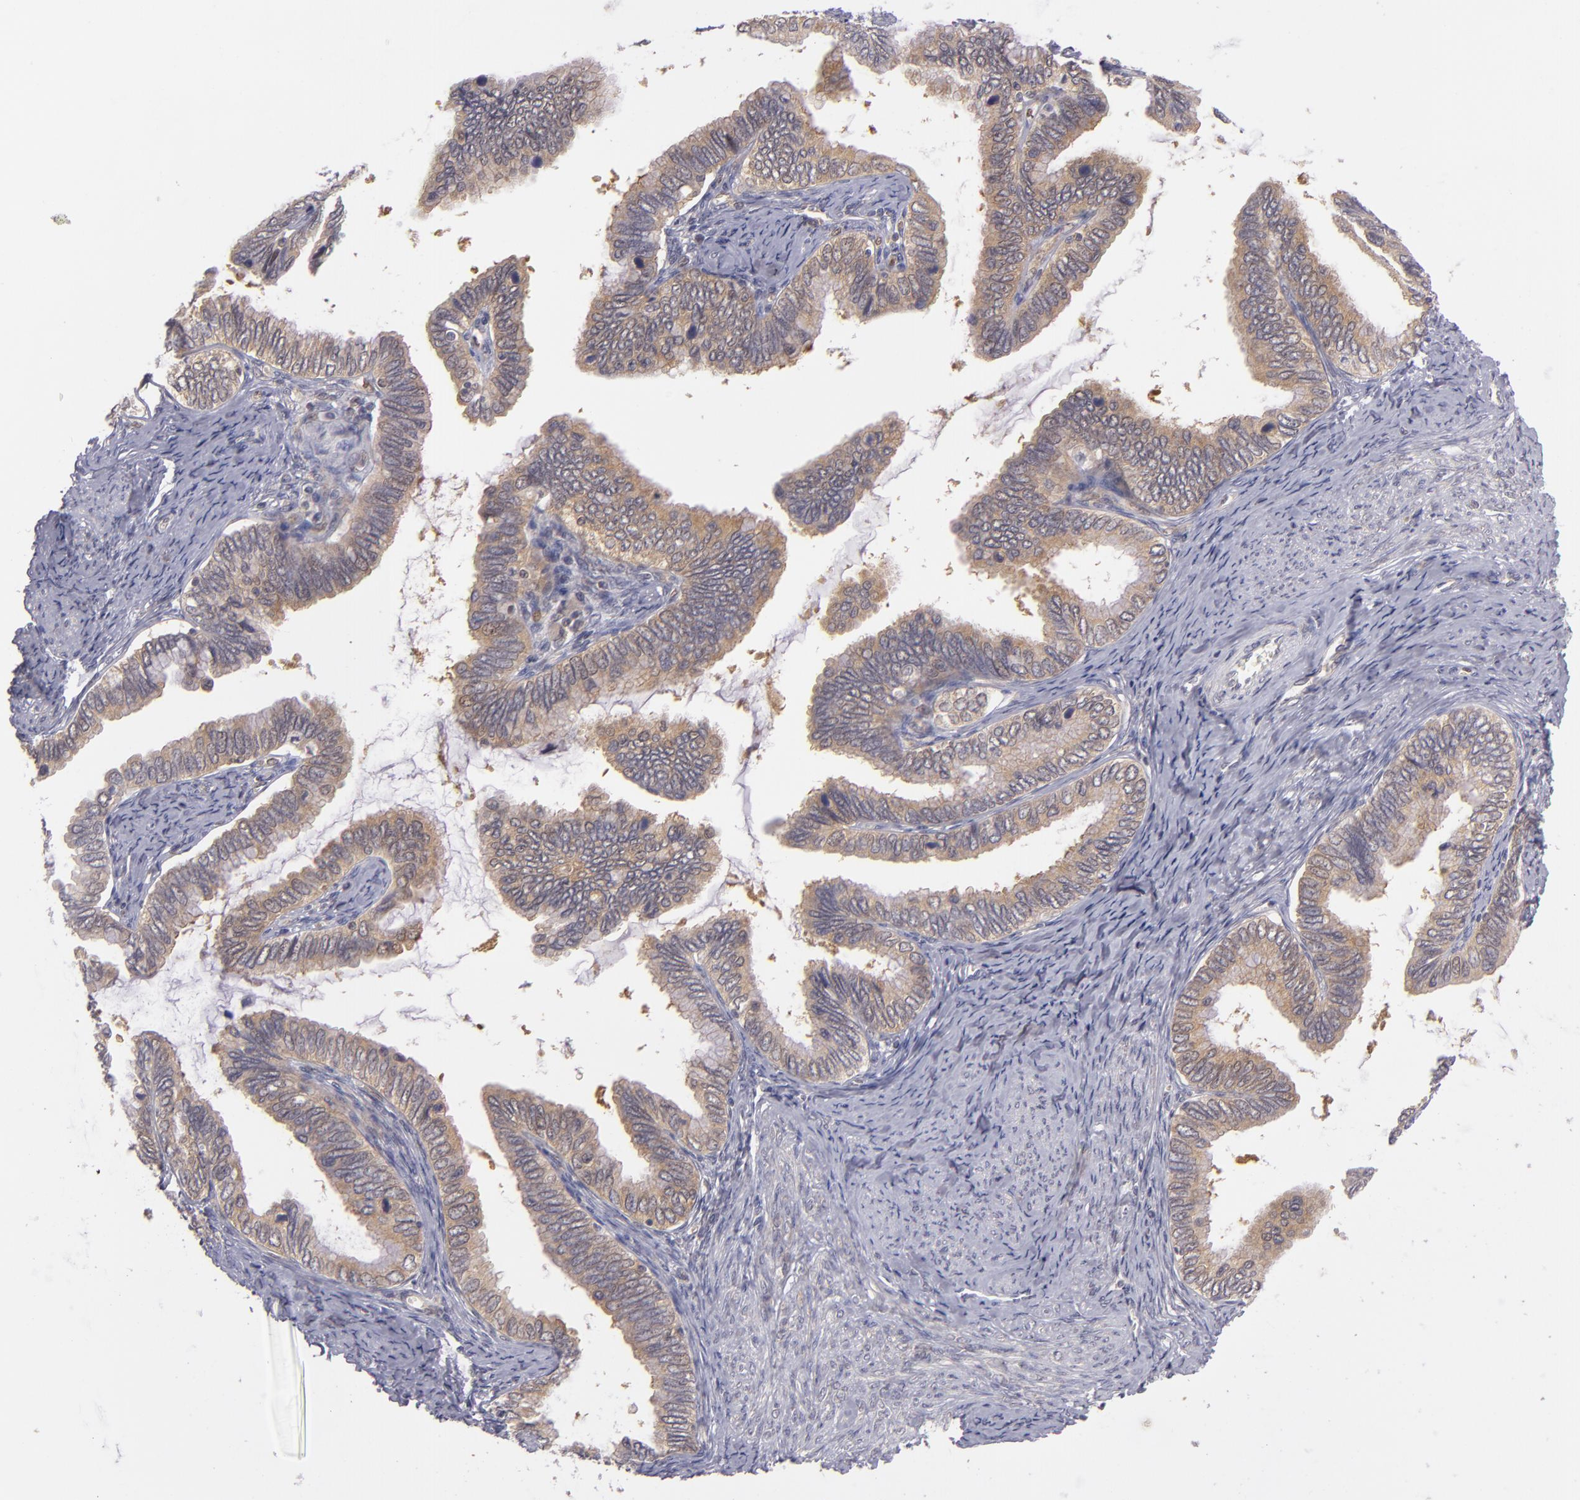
{"staining": {"intensity": "moderate", "quantity": ">75%", "location": "cytoplasmic/membranous"}, "tissue": "cervical cancer", "cell_type": "Tumor cells", "image_type": "cancer", "snomed": [{"axis": "morphology", "description": "Adenocarcinoma, NOS"}, {"axis": "topography", "description": "Cervix"}], "caption": "Immunohistochemical staining of cervical cancer (adenocarcinoma) demonstrates medium levels of moderate cytoplasmic/membranous staining in about >75% of tumor cells.", "gene": "PTPN13", "patient": {"sex": "female", "age": 49}}